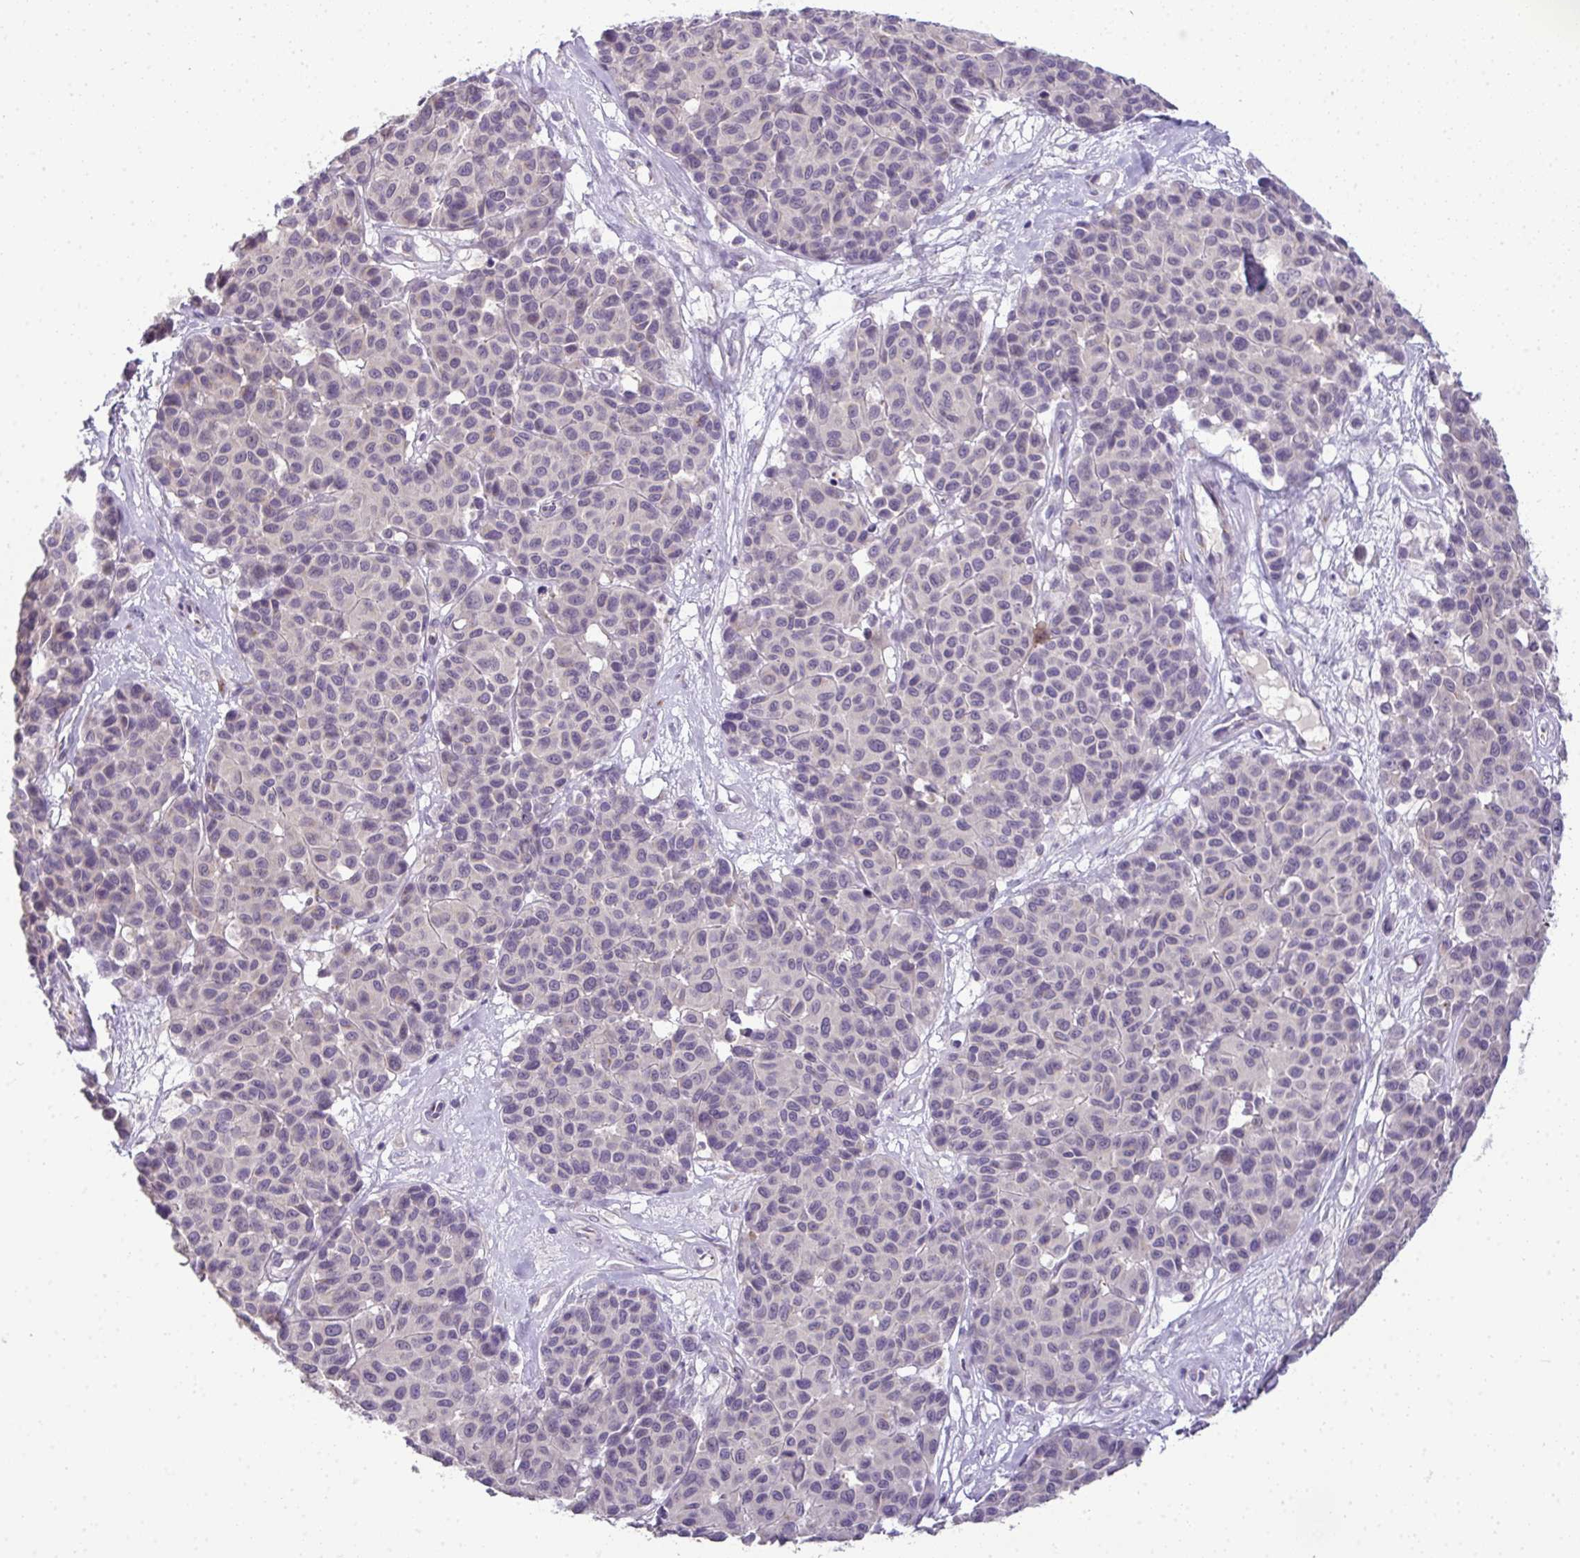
{"staining": {"intensity": "negative", "quantity": "none", "location": "none"}, "tissue": "melanoma", "cell_type": "Tumor cells", "image_type": "cancer", "snomed": [{"axis": "morphology", "description": "Malignant melanoma, NOS"}, {"axis": "topography", "description": "Skin"}], "caption": "An immunohistochemistry photomicrograph of malignant melanoma is shown. There is no staining in tumor cells of malignant melanoma.", "gene": "CMPK1", "patient": {"sex": "female", "age": 66}}